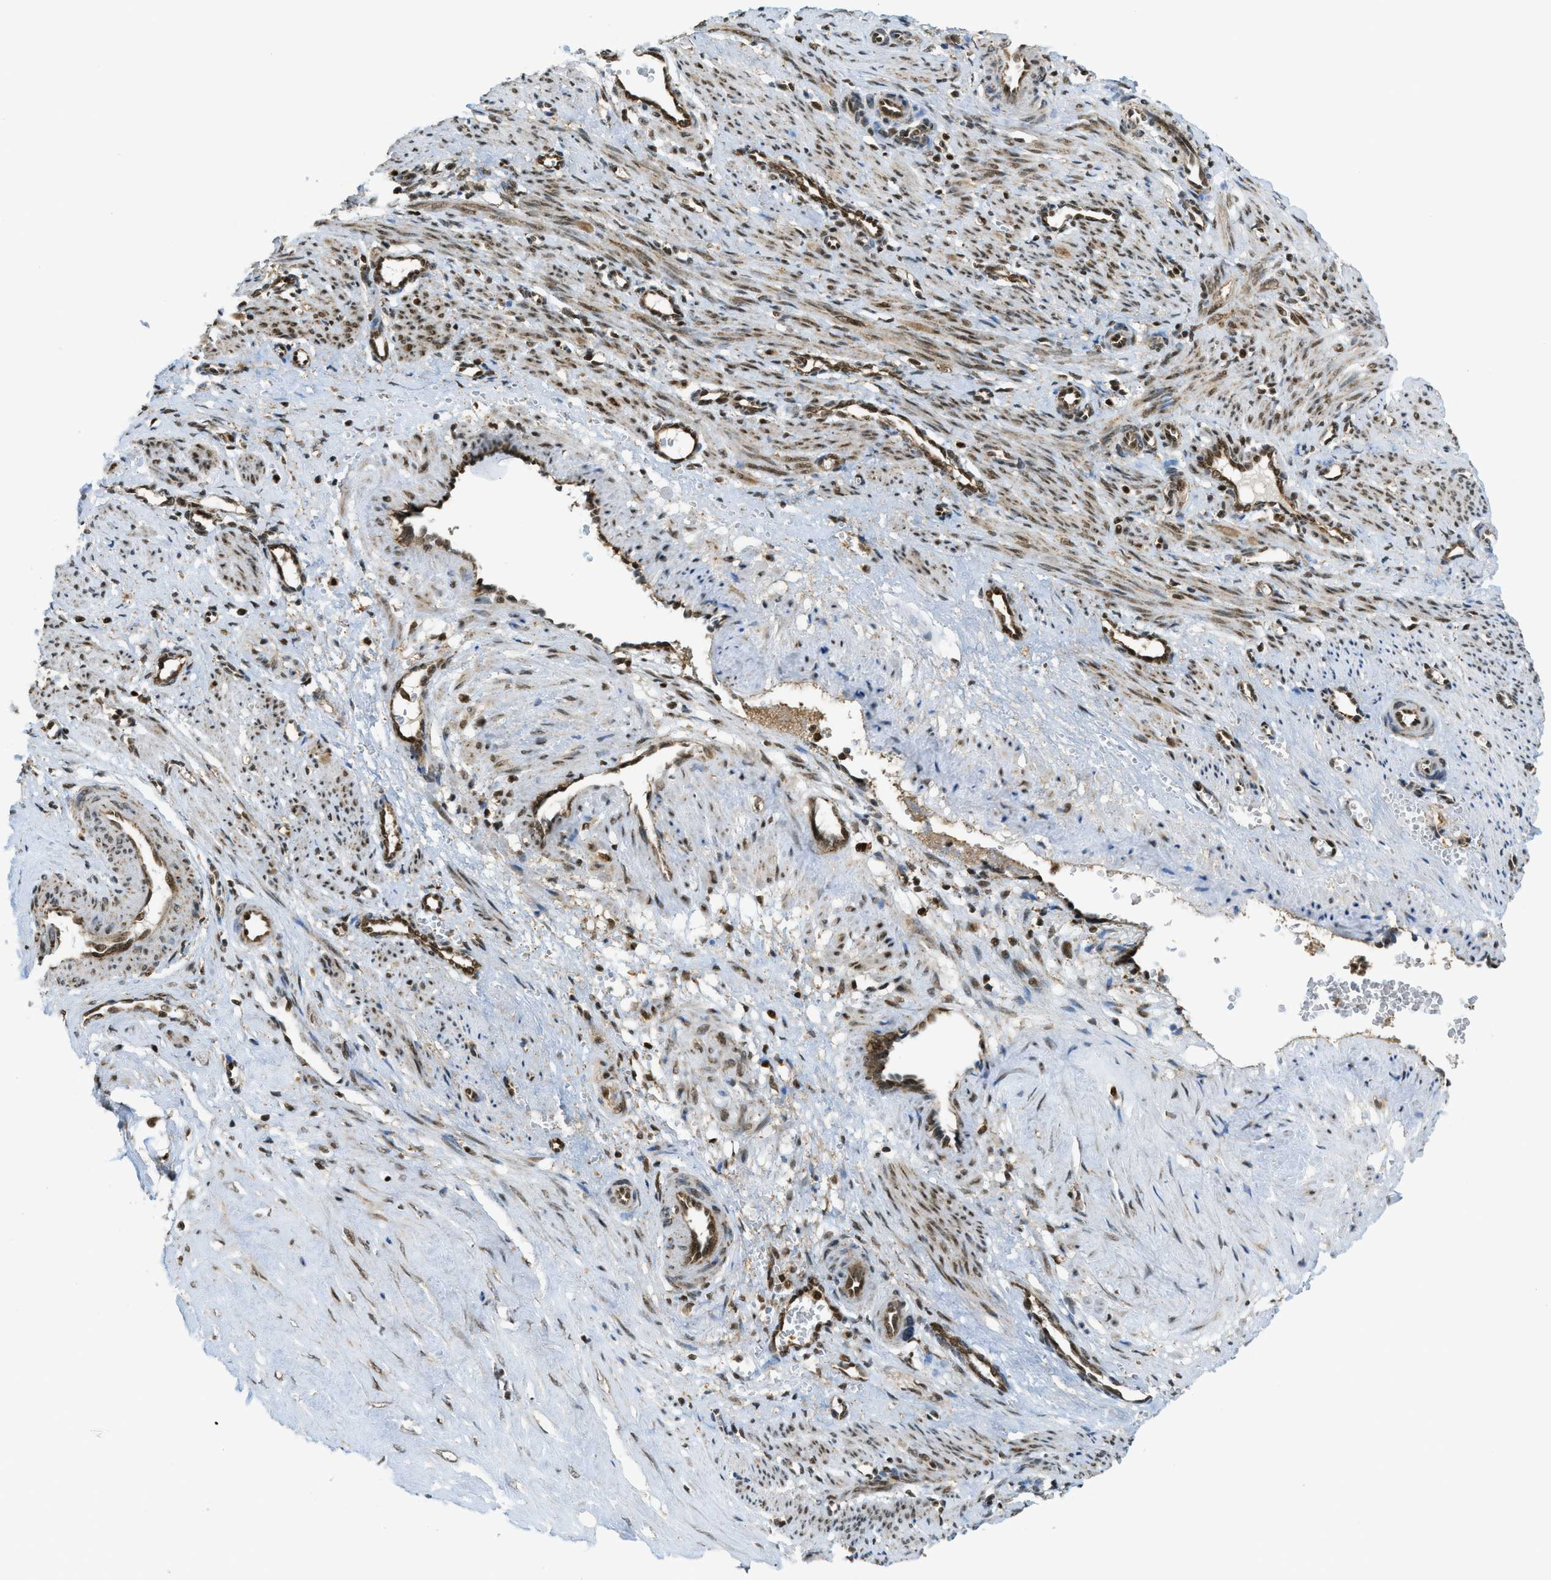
{"staining": {"intensity": "moderate", "quantity": ">75%", "location": "cytoplasmic/membranous,nuclear"}, "tissue": "smooth muscle", "cell_type": "Smooth muscle cells", "image_type": "normal", "snomed": [{"axis": "morphology", "description": "Normal tissue, NOS"}, {"axis": "topography", "description": "Endometrium"}], "caption": "A histopathology image of smooth muscle stained for a protein displays moderate cytoplasmic/membranous,nuclear brown staining in smooth muscle cells. (DAB = brown stain, brightfield microscopy at high magnification).", "gene": "TNPO1", "patient": {"sex": "female", "age": 33}}